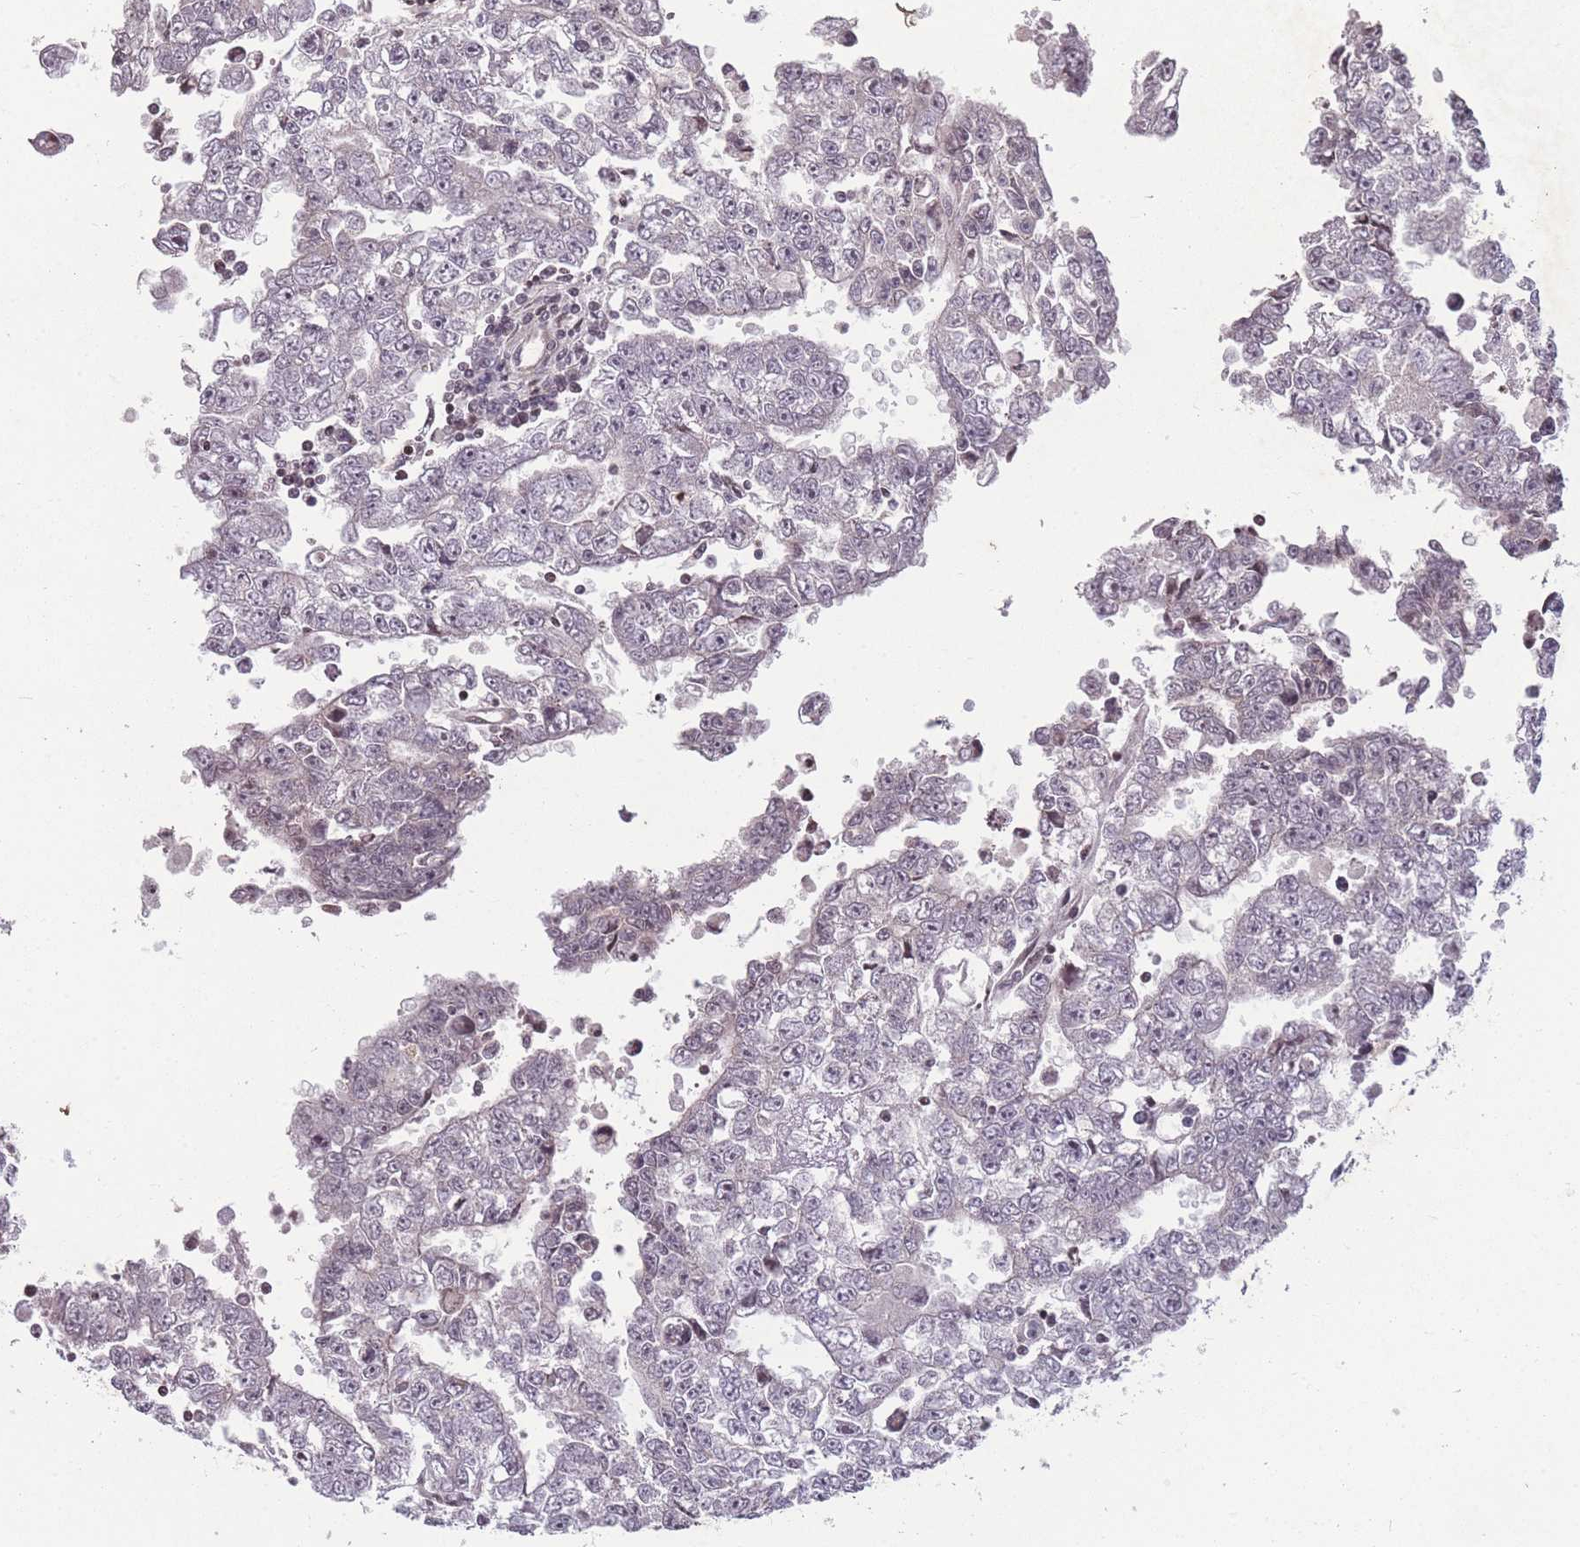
{"staining": {"intensity": "negative", "quantity": "none", "location": "none"}, "tissue": "testis cancer", "cell_type": "Tumor cells", "image_type": "cancer", "snomed": [{"axis": "morphology", "description": "Carcinoma, Embryonal, NOS"}, {"axis": "topography", "description": "Testis"}], "caption": "Human testis embryonal carcinoma stained for a protein using immunohistochemistry (IHC) demonstrates no staining in tumor cells.", "gene": "GGT5", "patient": {"sex": "male", "age": 25}}